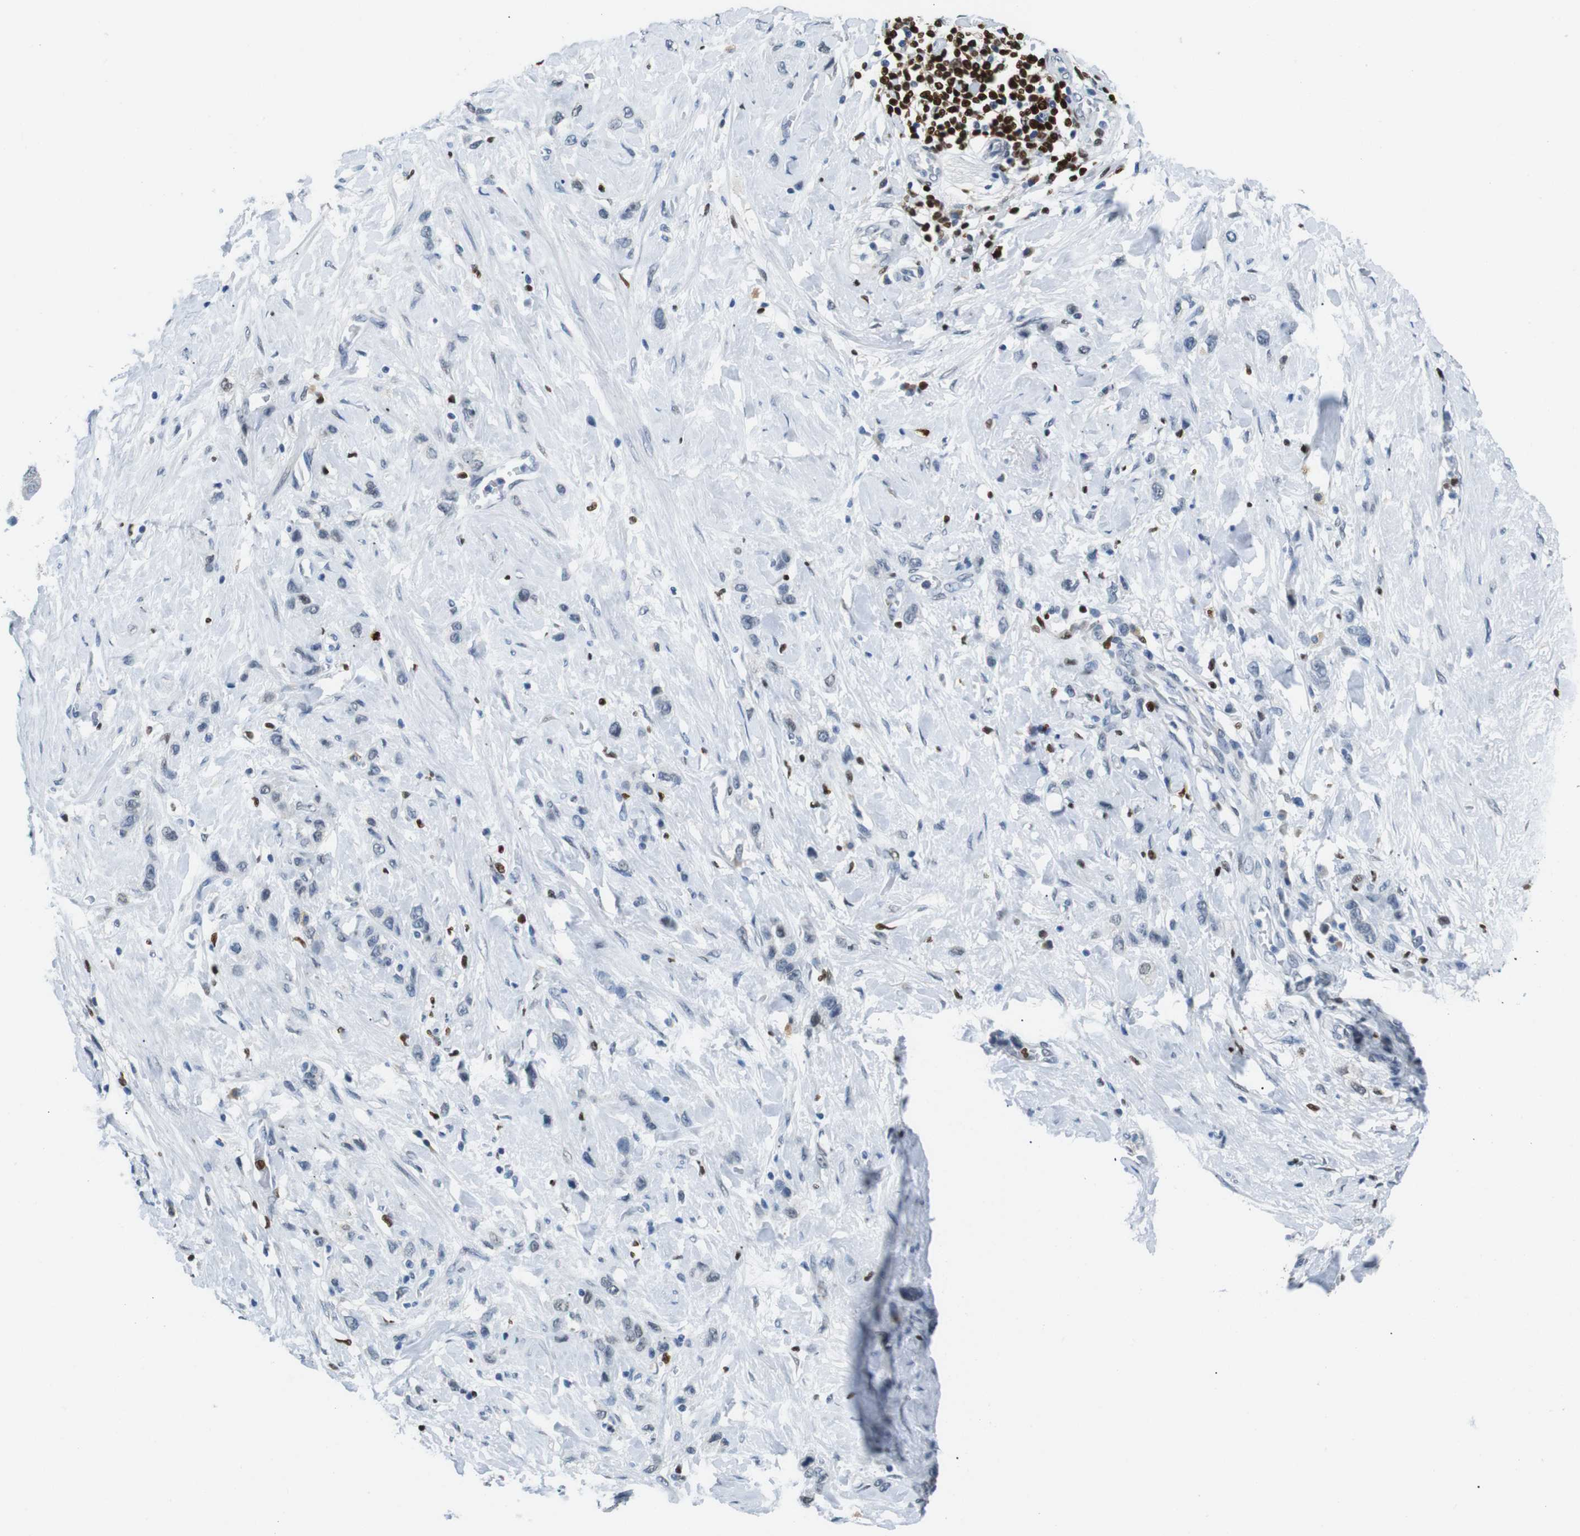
{"staining": {"intensity": "negative", "quantity": "none", "location": "none"}, "tissue": "stomach cancer", "cell_type": "Tumor cells", "image_type": "cancer", "snomed": [{"axis": "morphology", "description": "Adenocarcinoma, NOS"}, {"axis": "morphology", "description": "Adenocarcinoma, High grade"}, {"axis": "topography", "description": "Stomach, upper"}, {"axis": "topography", "description": "Stomach, lower"}], "caption": "Micrograph shows no protein expression in tumor cells of stomach cancer (high-grade adenocarcinoma) tissue.", "gene": "IRF8", "patient": {"sex": "female", "age": 65}}